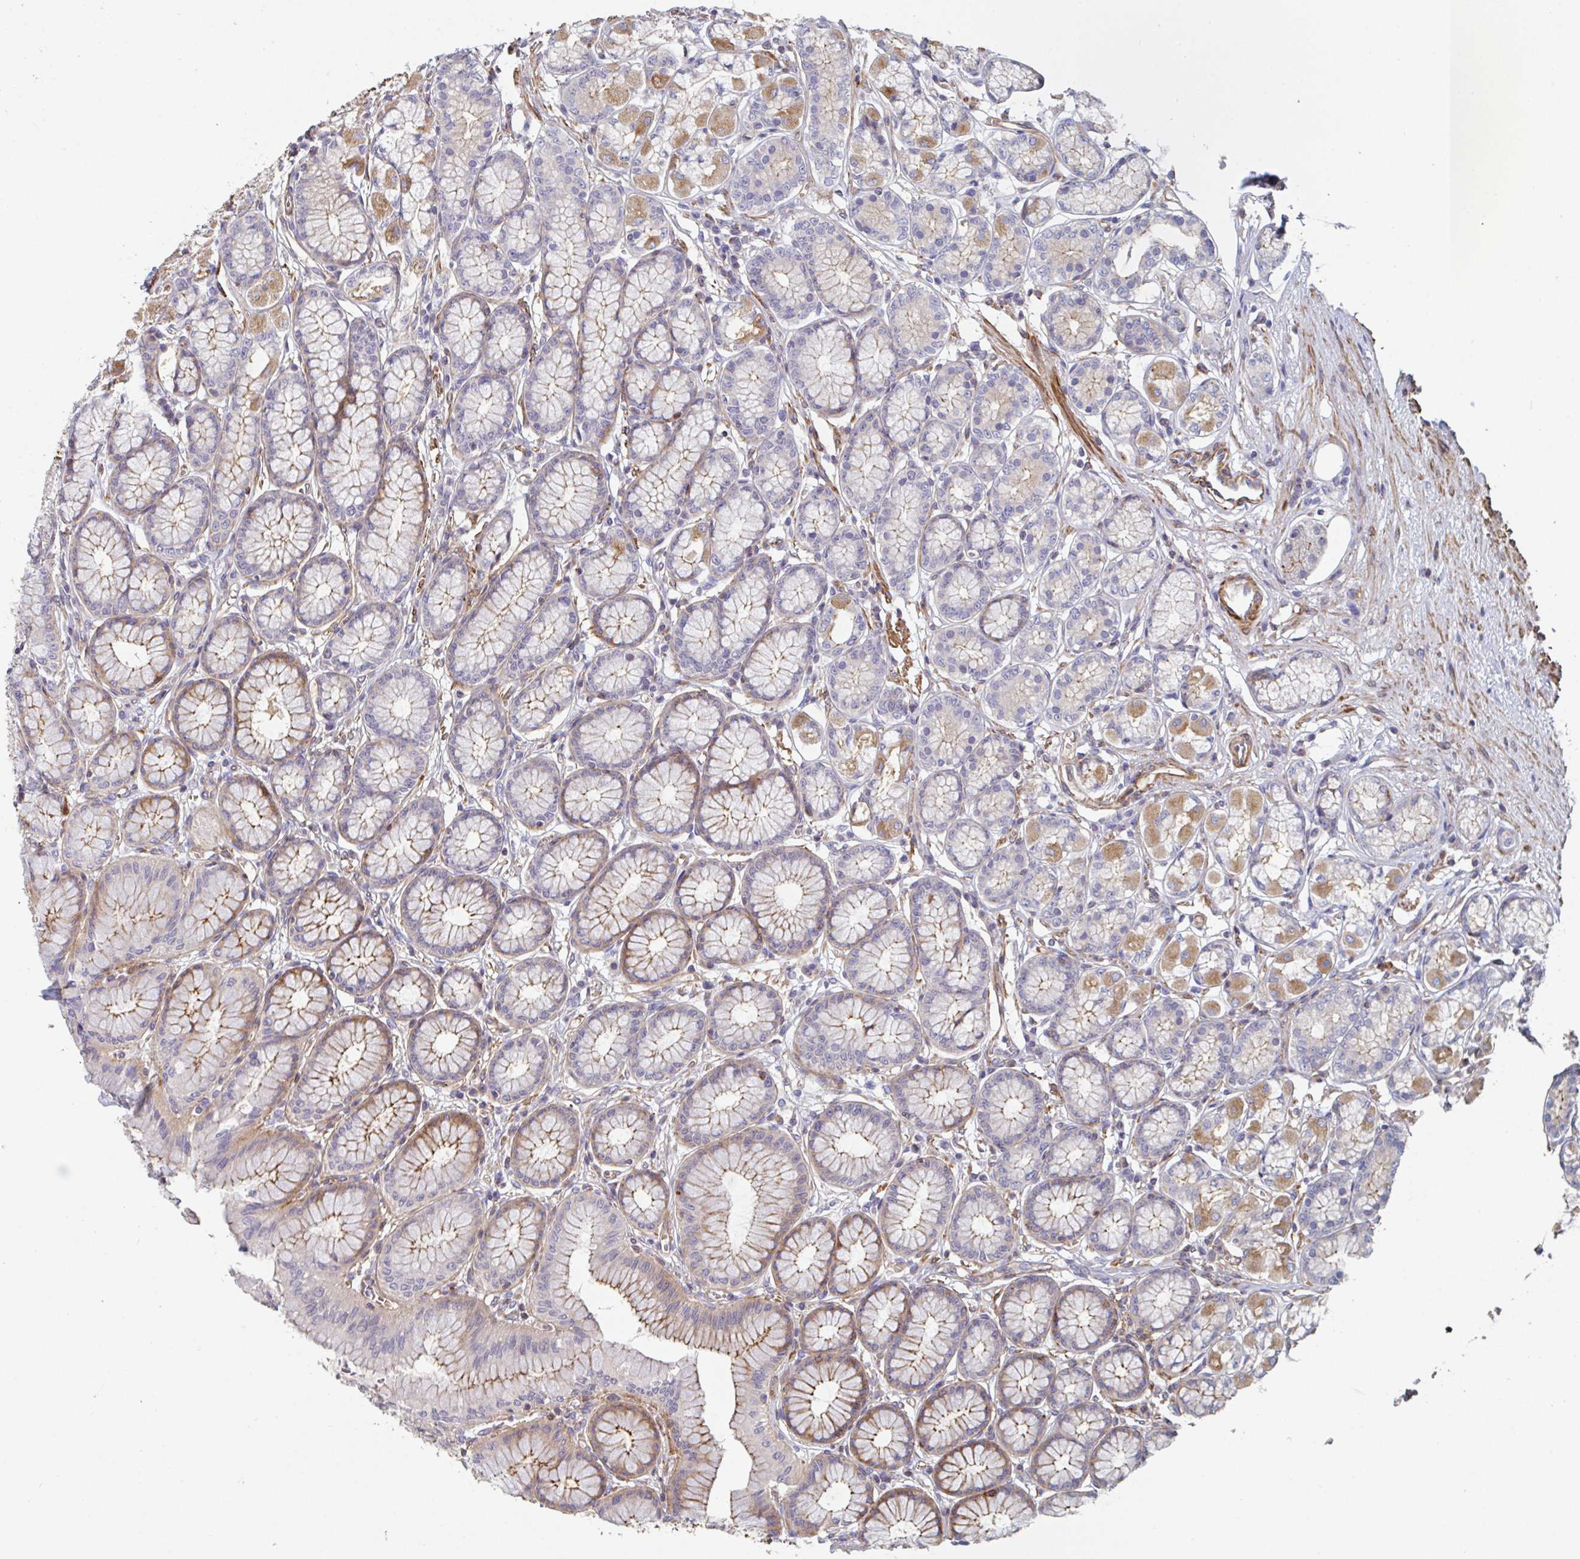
{"staining": {"intensity": "moderate", "quantity": "25%-75%", "location": "cytoplasmic/membranous"}, "tissue": "stomach", "cell_type": "Glandular cells", "image_type": "normal", "snomed": [{"axis": "morphology", "description": "Normal tissue, NOS"}, {"axis": "topography", "description": "Stomach"}, {"axis": "topography", "description": "Stomach, lower"}], "caption": "The micrograph shows staining of benign stomach, revealing moderate cytoplasmic/membranous protein staining (brown color) within glandular cells. The staining was performed using DAB (3,3'-diaminobenzidine), with brown indicating positive protein expression. Nuclei are stained blue with hematoxylin.", "gene": "FZD2", "patient": {"sex": "male", "age": 76}}